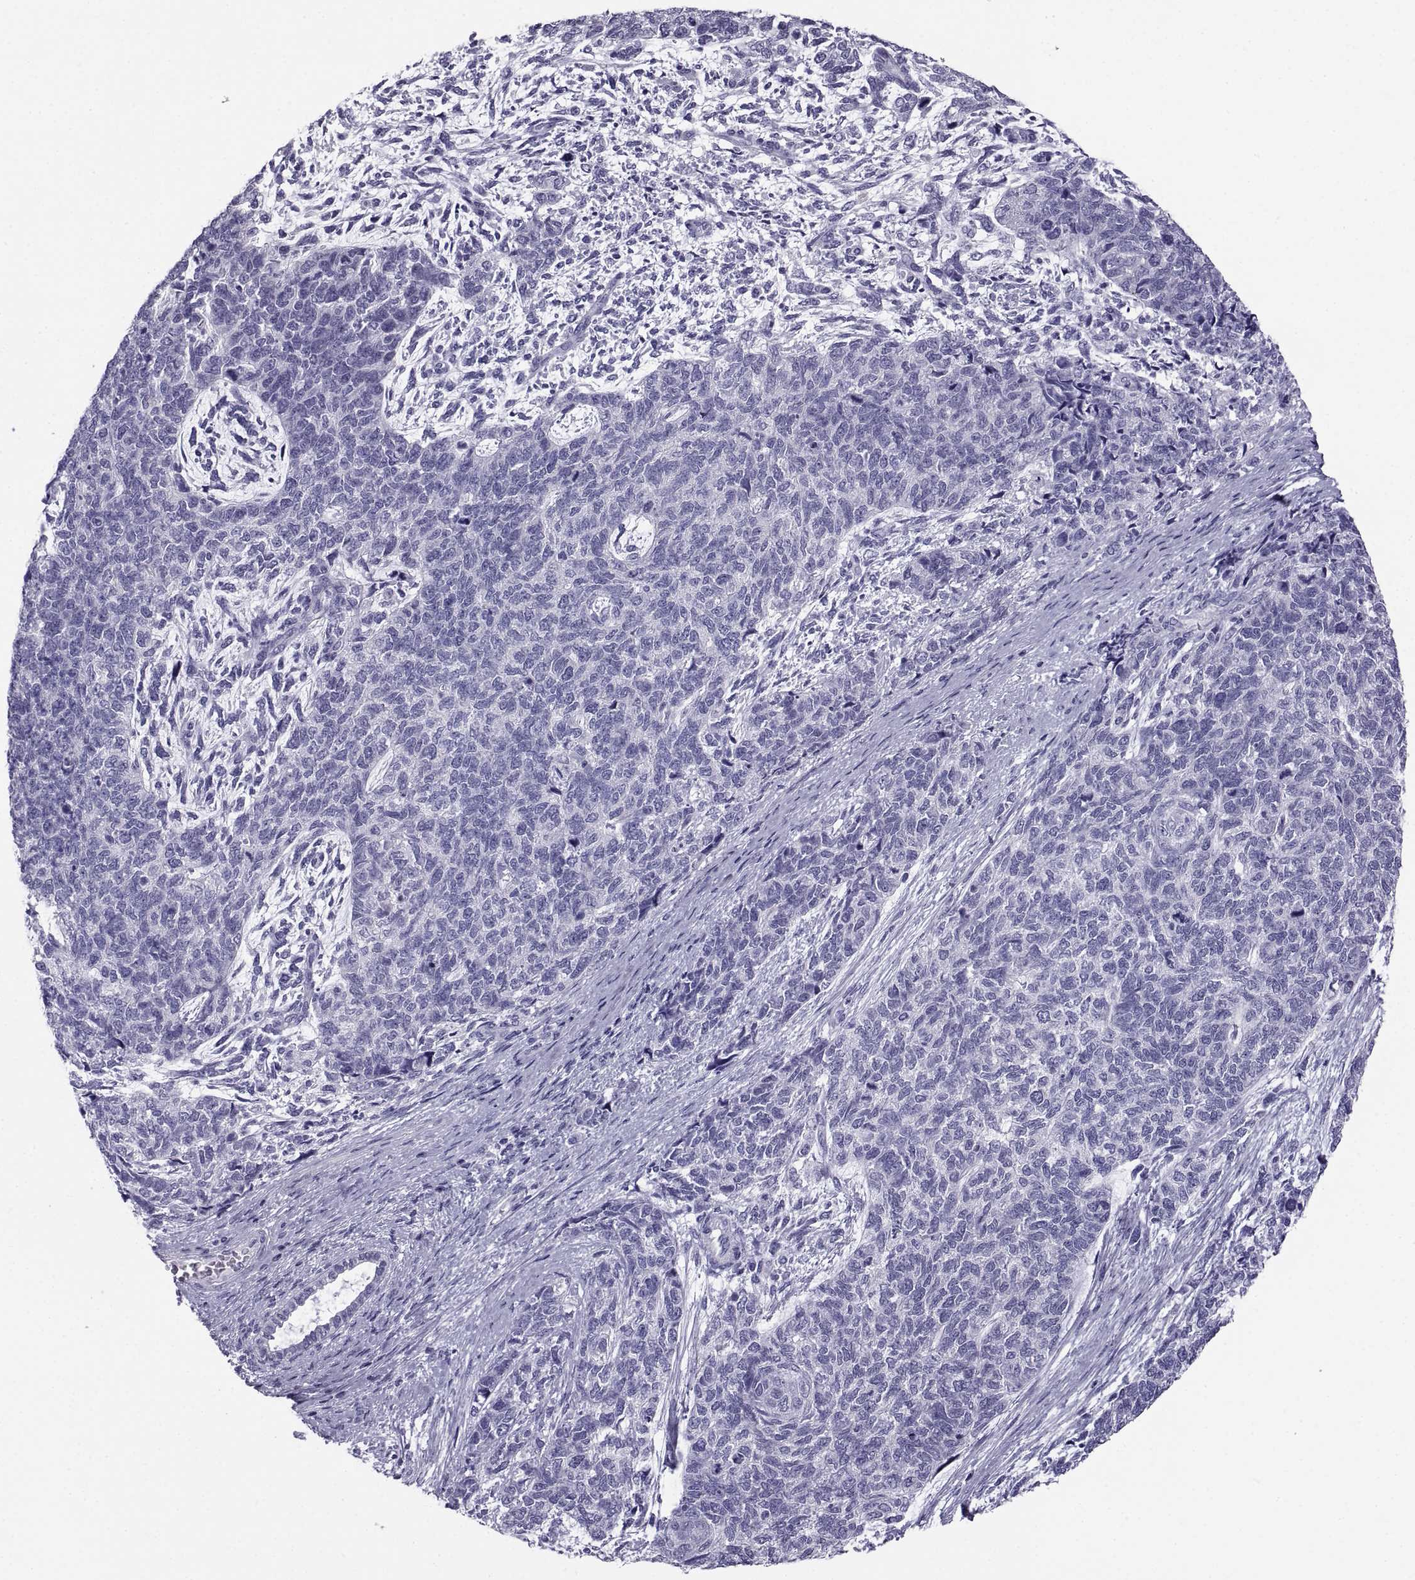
{"staining": {"intensity": "negative", "quantity": "none", "location": "none"}, "tissue": "cervical cancer", "cell_type": "Tumor cells", "image_type": "cancer", "snomed": [{"axis": "morphology", "description": "Squamous cell carcinoma, NOS"}, {"axis": "topography", "description": "Cervix"}], "caption": "Tumor cells are negative for protein expression in human squamous cell carcinoma (cervical).", "gene": "PCSK1N", "patient": {"sex": "female", "age": 63}}